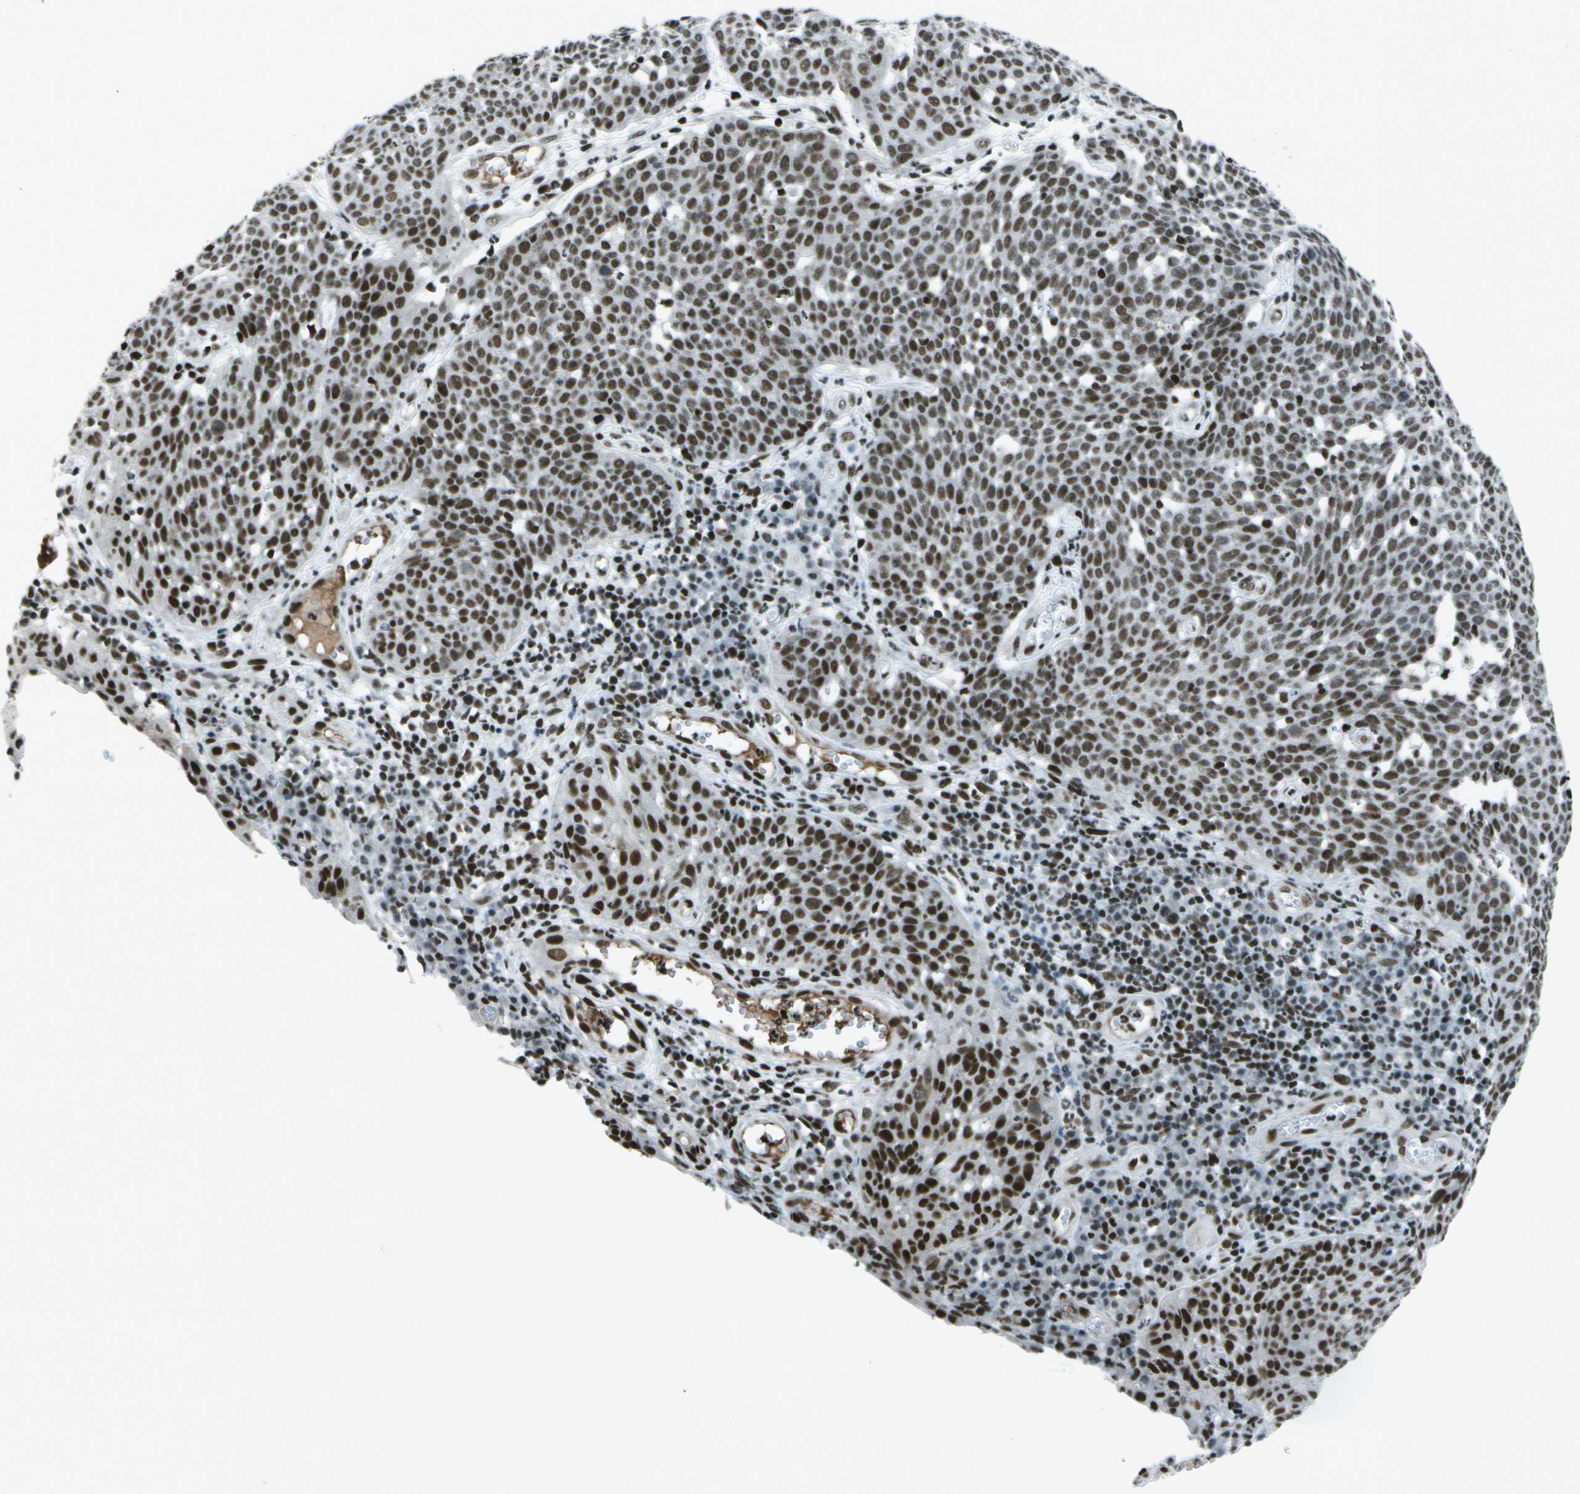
{"staining": {"intensity": "moderate", "quantity": ">75%", "location": "nuclear"}, "tissue": "cervical cancer", "cell_type": "Tumor cells", "image_type": "cancer", "snomed": [{"axis": "morphology", "description": "Squamous cell carcinoma, NOS"}, {"axis": "topography", "description": "Cervix"}], "caption": "Tumor cells display moderate nuclear positivity in about >75% of cells in cervical cancer (squamous cell carcinoma).", "gene": "MTA2", "patient": {"sex": "female", "age": 34}}